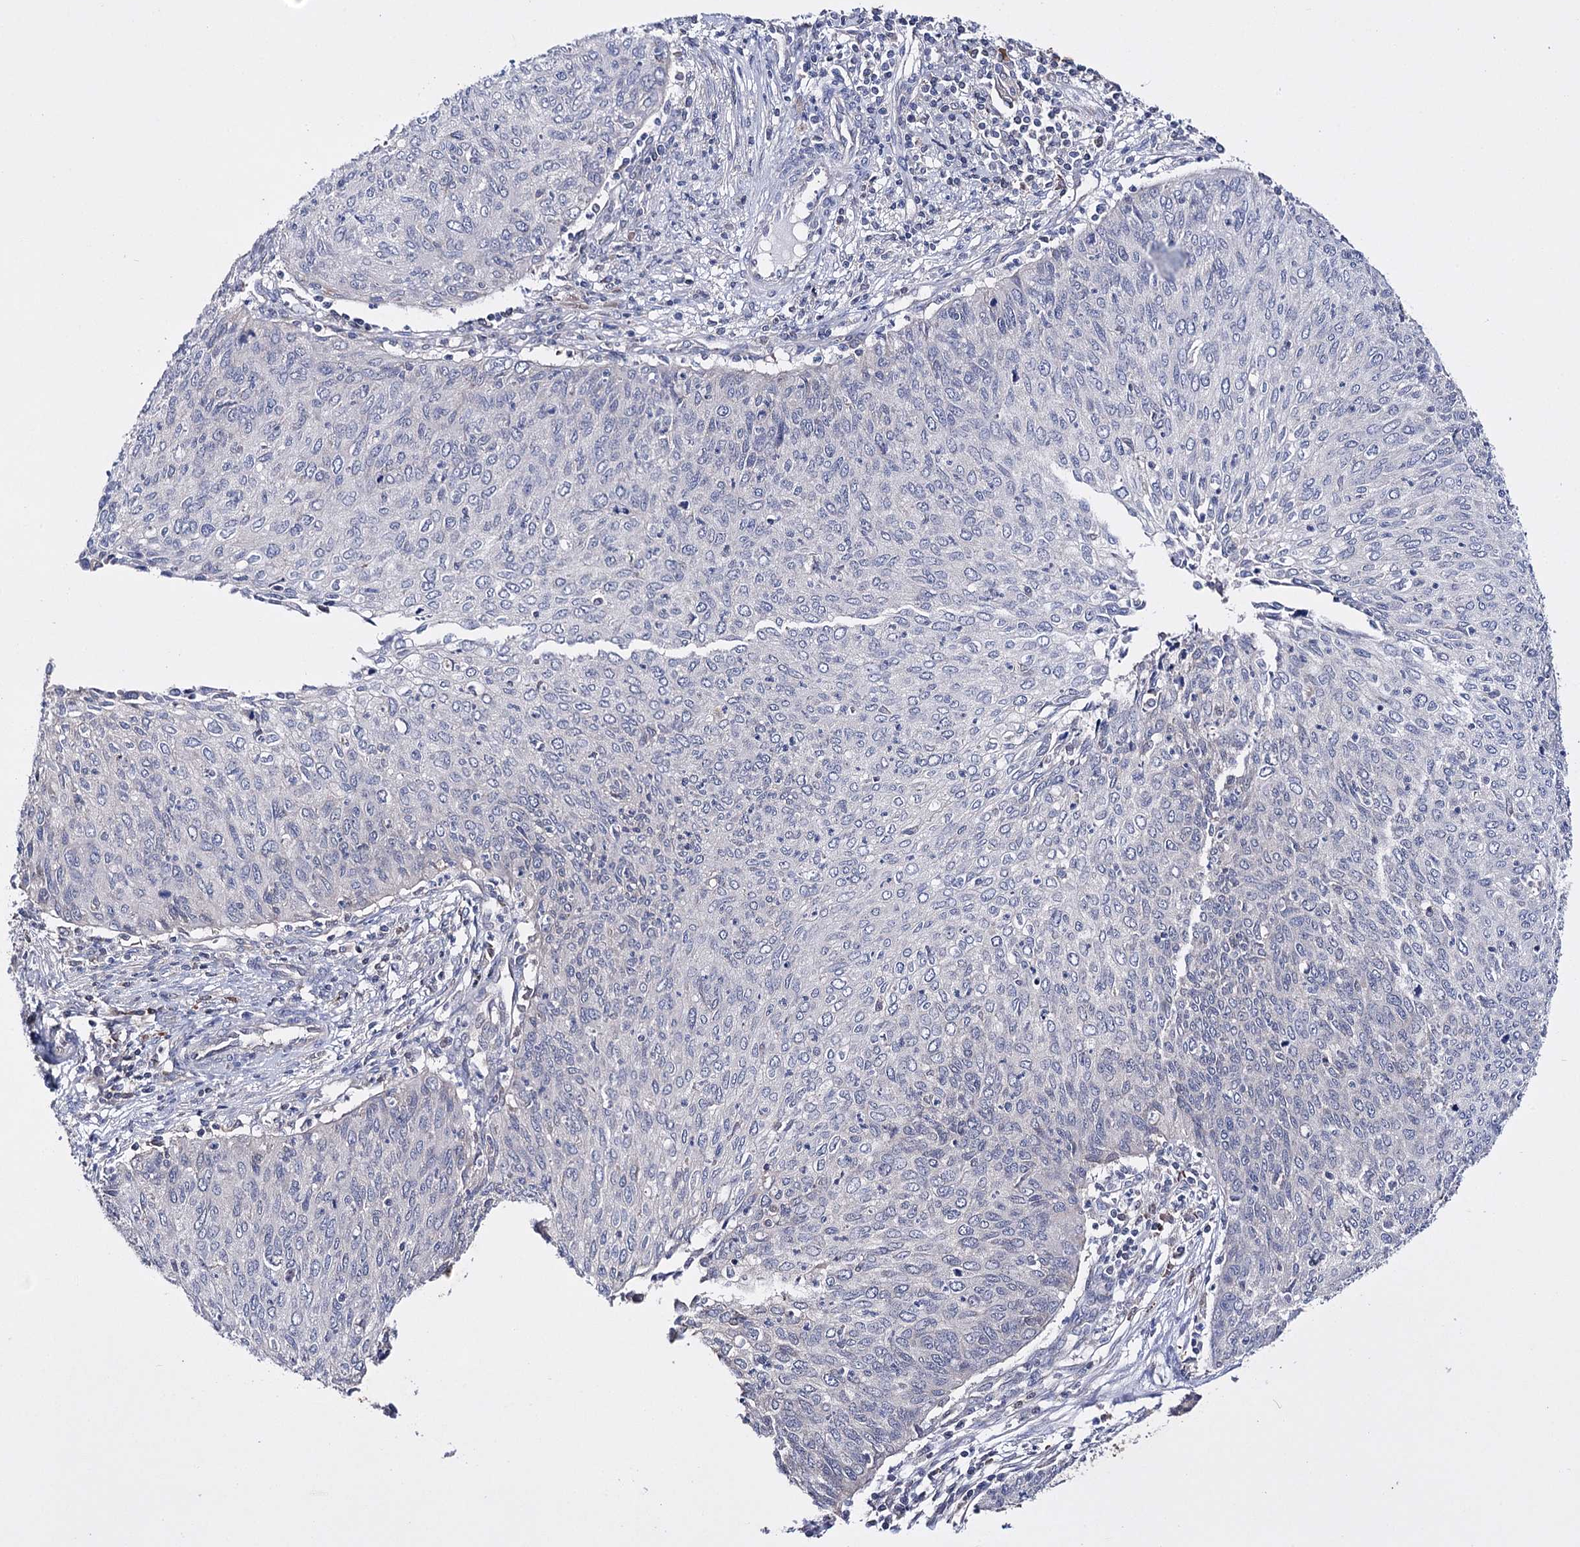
{"staining": {"intensity": "negative", "quantity": "none", "location": "none"}, "tissue": "cervical cancer", "cell_type": "Tumor cells", "image_type": "cancer", "snomed": [{"axis": "morphology", "description": "Squamous cell carcinoma, NOS"}, {"axis": "topography", "description": "Cervix"}], "caption": "DAB immunohistochemical staining of squamous cell carcinoma (cervical) reveals no significant expression in tumor cells.", "gene": "PTER", "patient": {"sex": "female", "age": 38}}